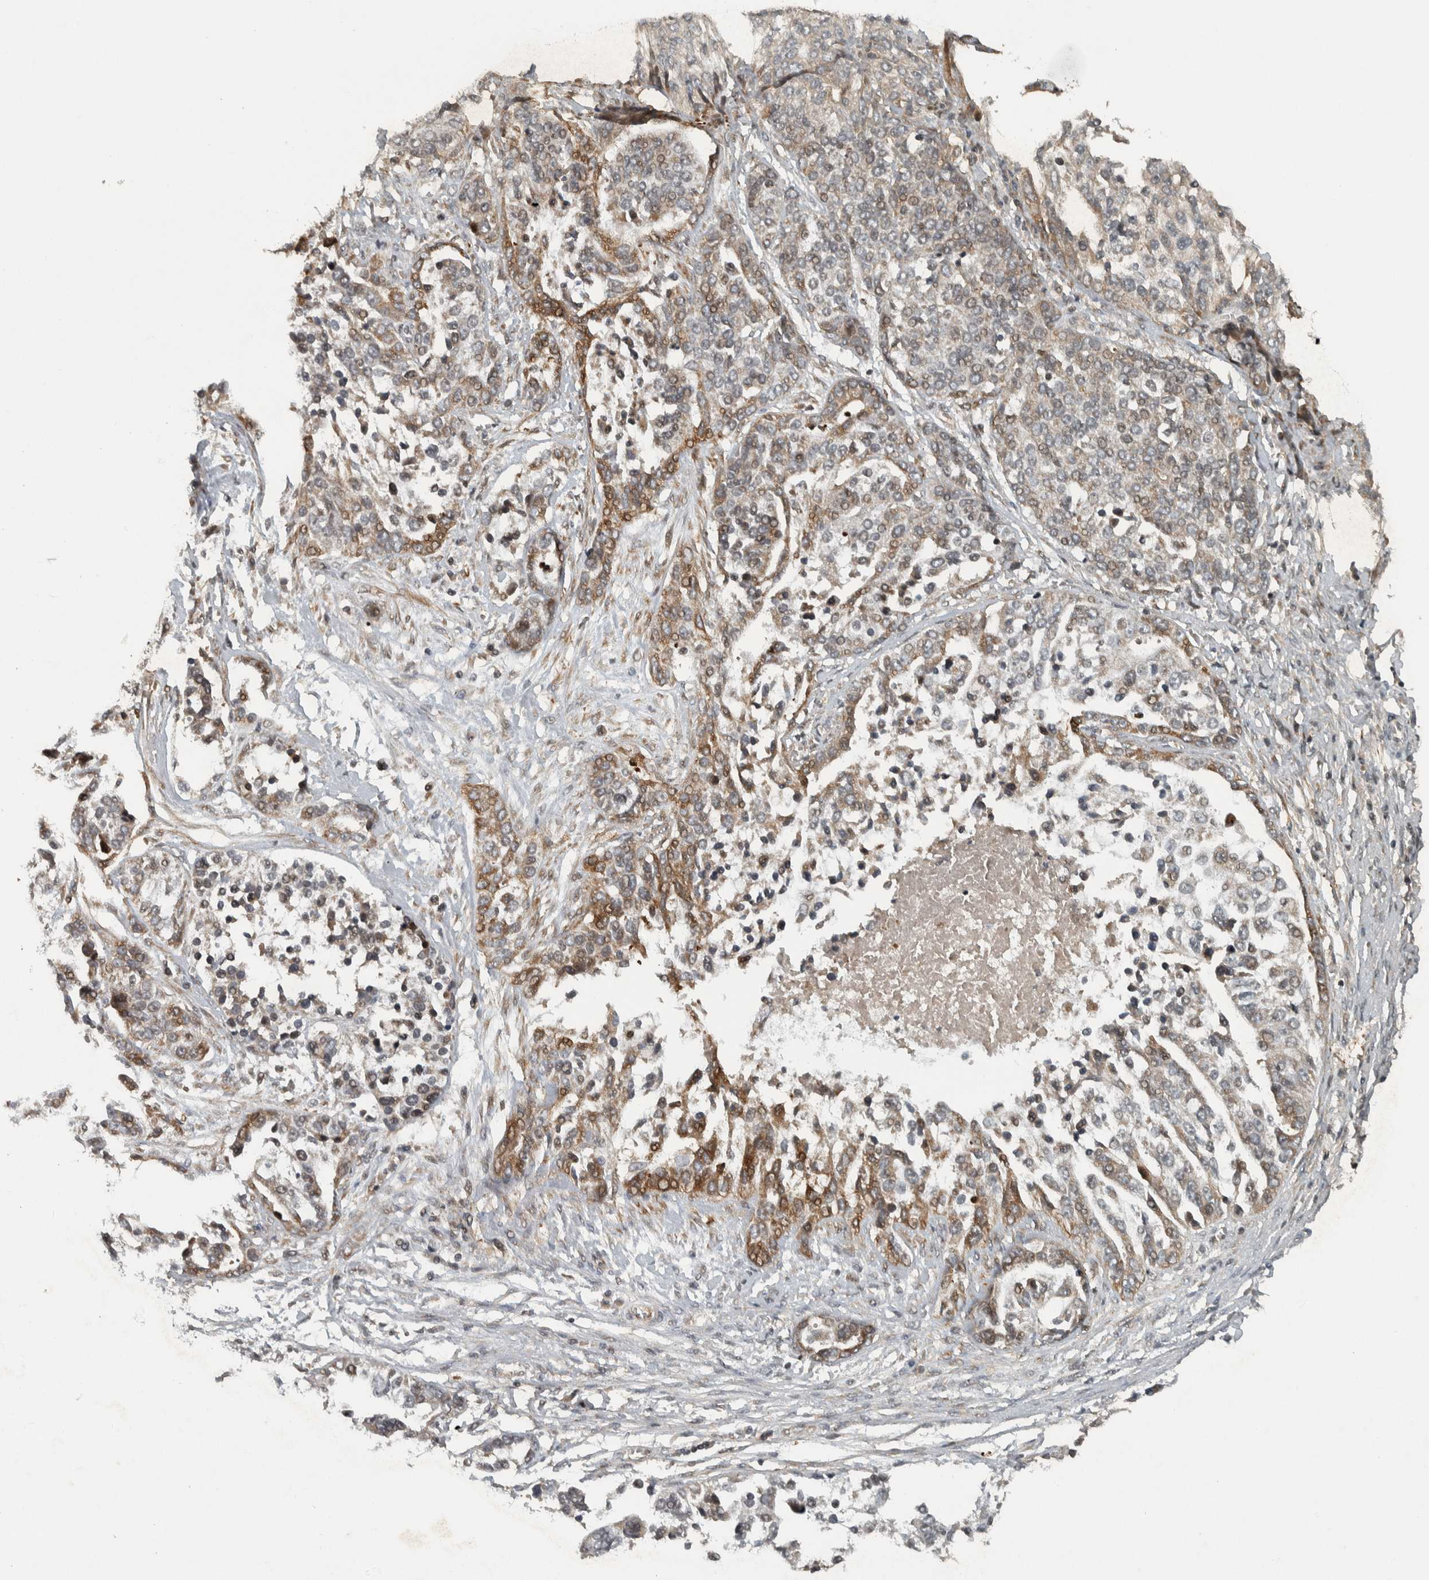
{"staining": {"intensity": "moderate", "quantity": "25%-75%", "location": "cytoplasmic/membranous"}, "tissue": "ovarian cancer", "cell_type": "Tumor cells", "image_type": "cancer", "snomed": [{"axis": "morphology", "description": "Cystadenocarcinoma, serous, NOS"}, {"axis": "topography", "description": "Ovary"}], "caption": "Brown immunohistochemical staining in human serous cystadenocarcinoma (ovarian) displays moderate cytoplasmic/membranous staining in approximately 25%-75% of tumor cells.", "gene": "KIFAP3", "patient": {"sex": "female", "age": 44}}